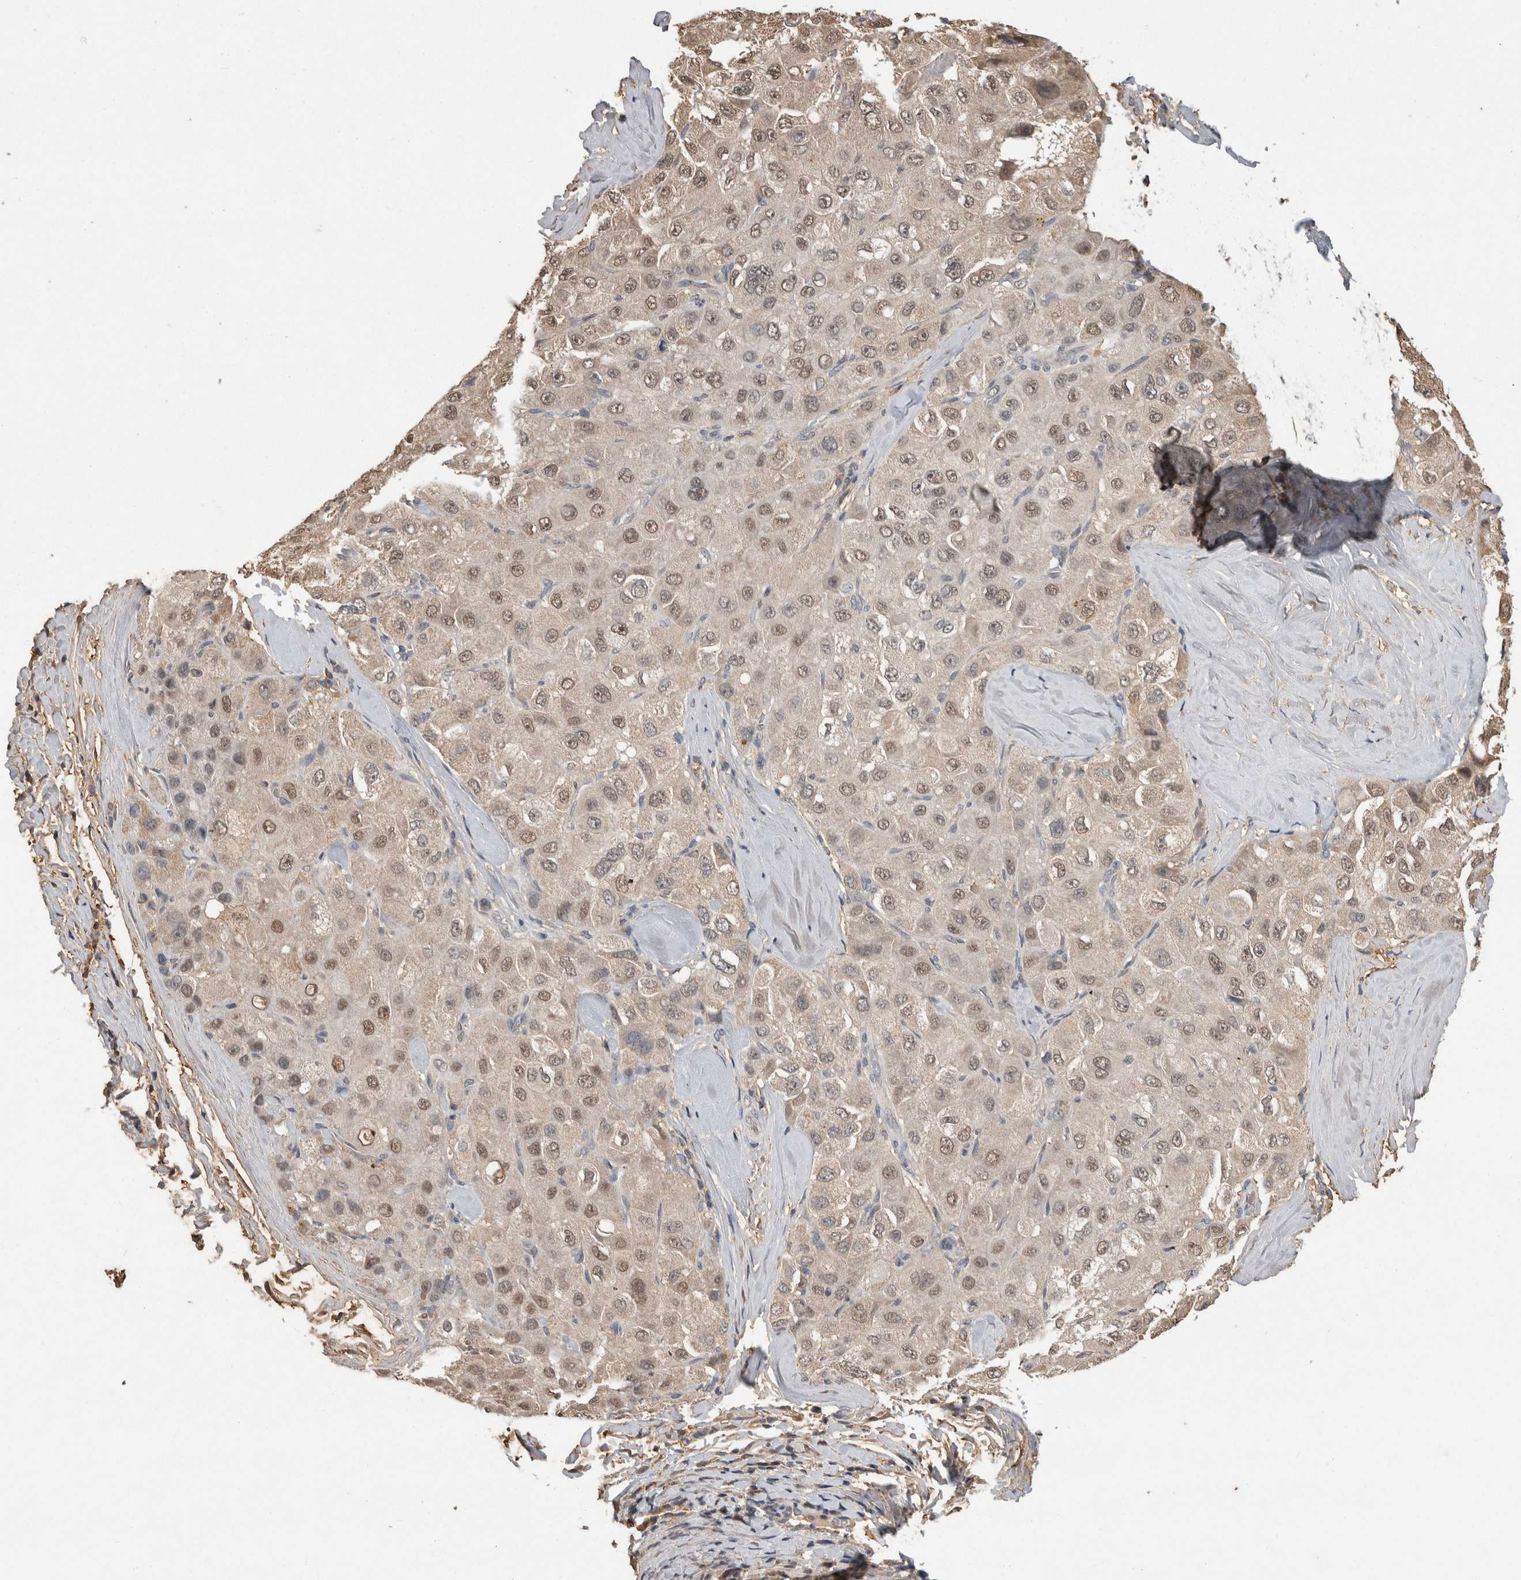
{"staining": {"intensity": "weak", "quantity": ">75%", "location": "nuclear"}, "tissue": "liver cancer", "cell_type": "Tumor cells", "image_type": "cancer", "snomed": [{"axis": "morphology", "description": "Carcinoma, Hepatocellular, NOS"}, {"axis": "topography", "description": "Liver"}], "caption": "Hepatocellular carcinoma (liver) tissue shows weak nuclear expression in about >75% of tumor cells Using DAB (3,3'-diaminobenzidine) (brown) and hematoxylin (blue) stains, captured at high magnification using brightfield microscopy.", "gene": "PREP", "patient": {"sex": "male", "age": 80}}